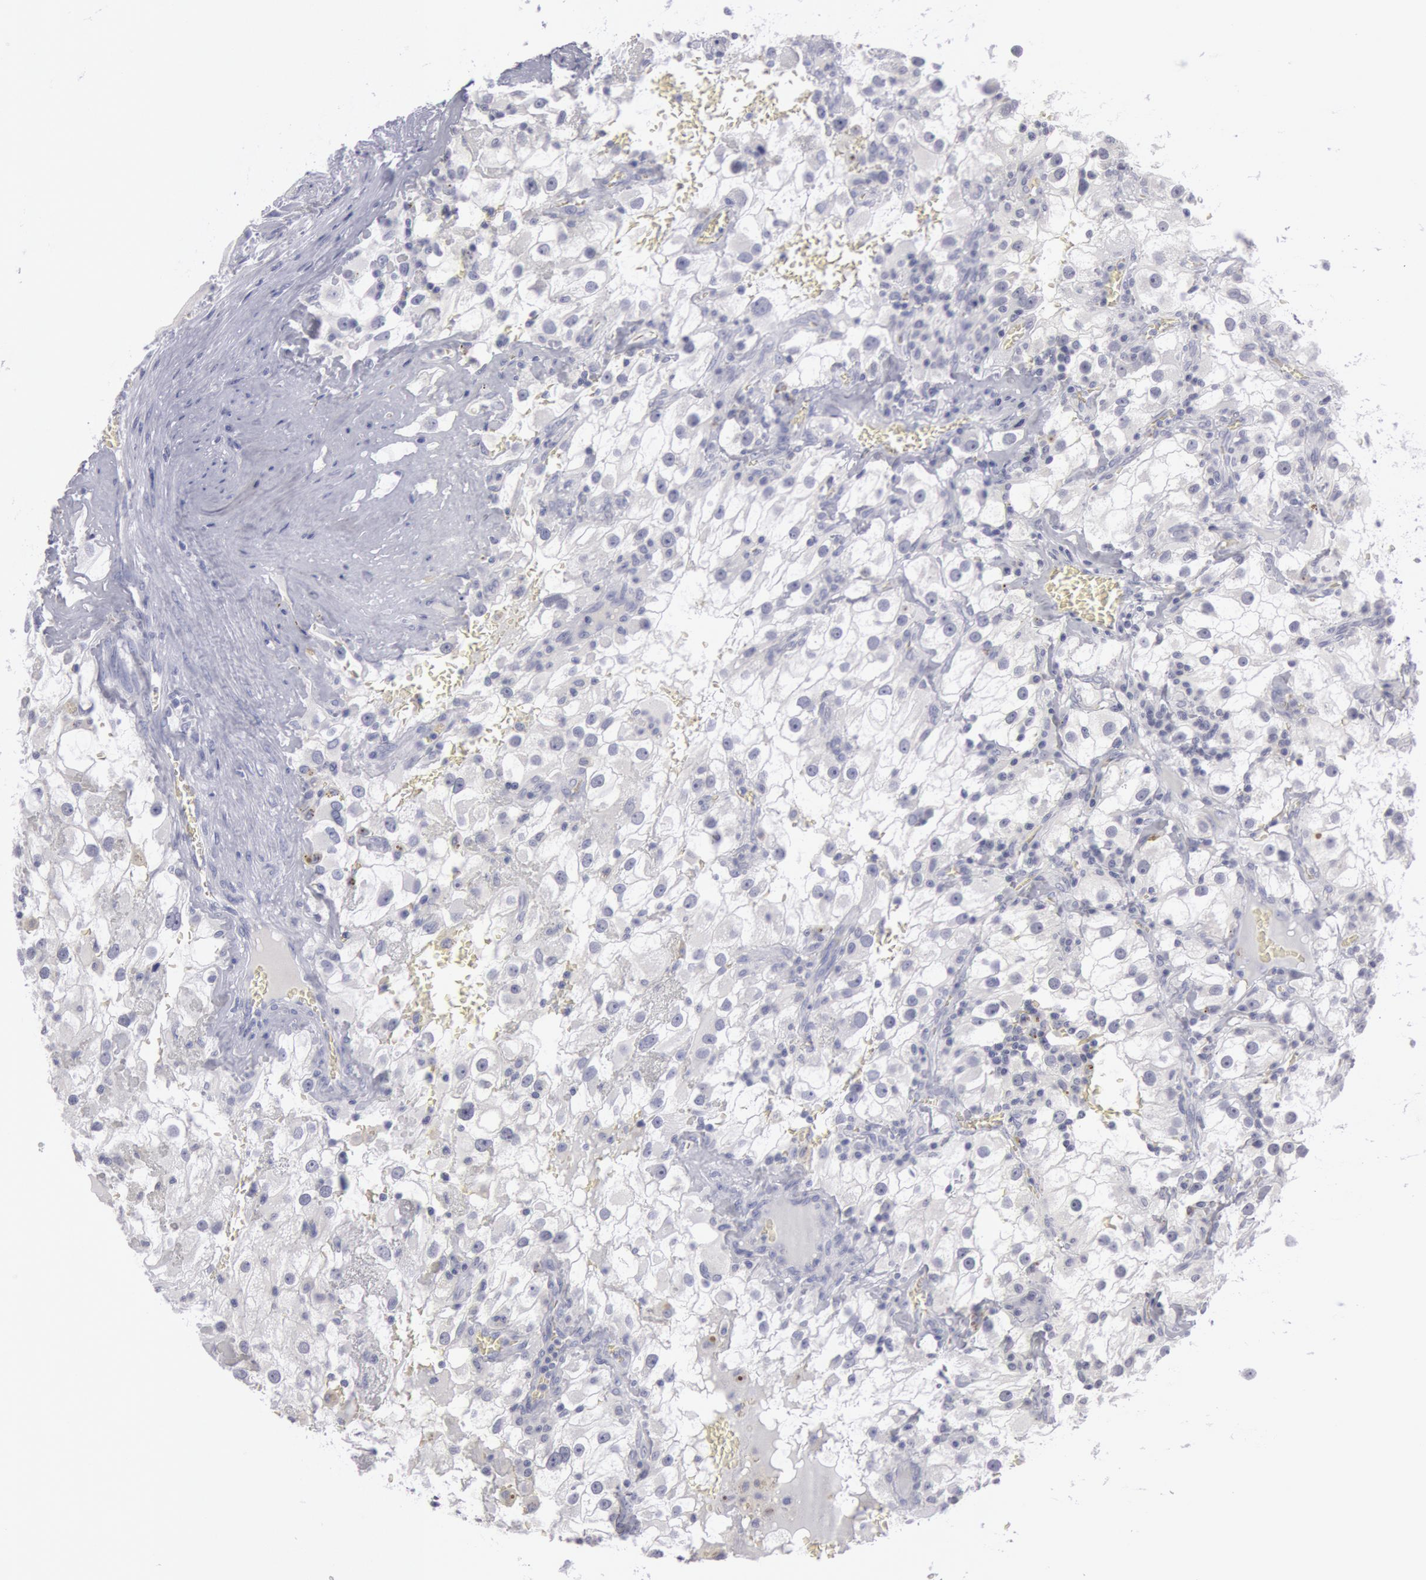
{"staining": {"intensity": "negative", "quantity": "none", "location": "none"}, "tissue": "renal cancer", "cell_type": "Tumor cells", "image_type": "cancer", "snomed": [{"axis": "morphology", "description": "Adenocarcinoma, NOS"}, {"axis": "topography", "description": "Kidney"}], "caption": "DAB immunohistochemical staining of adenocarcinoma (renal) reveals no significant expression in tumor cells.", "gene": "KRT16", "patient": {"sex": "female", "age": 52}}